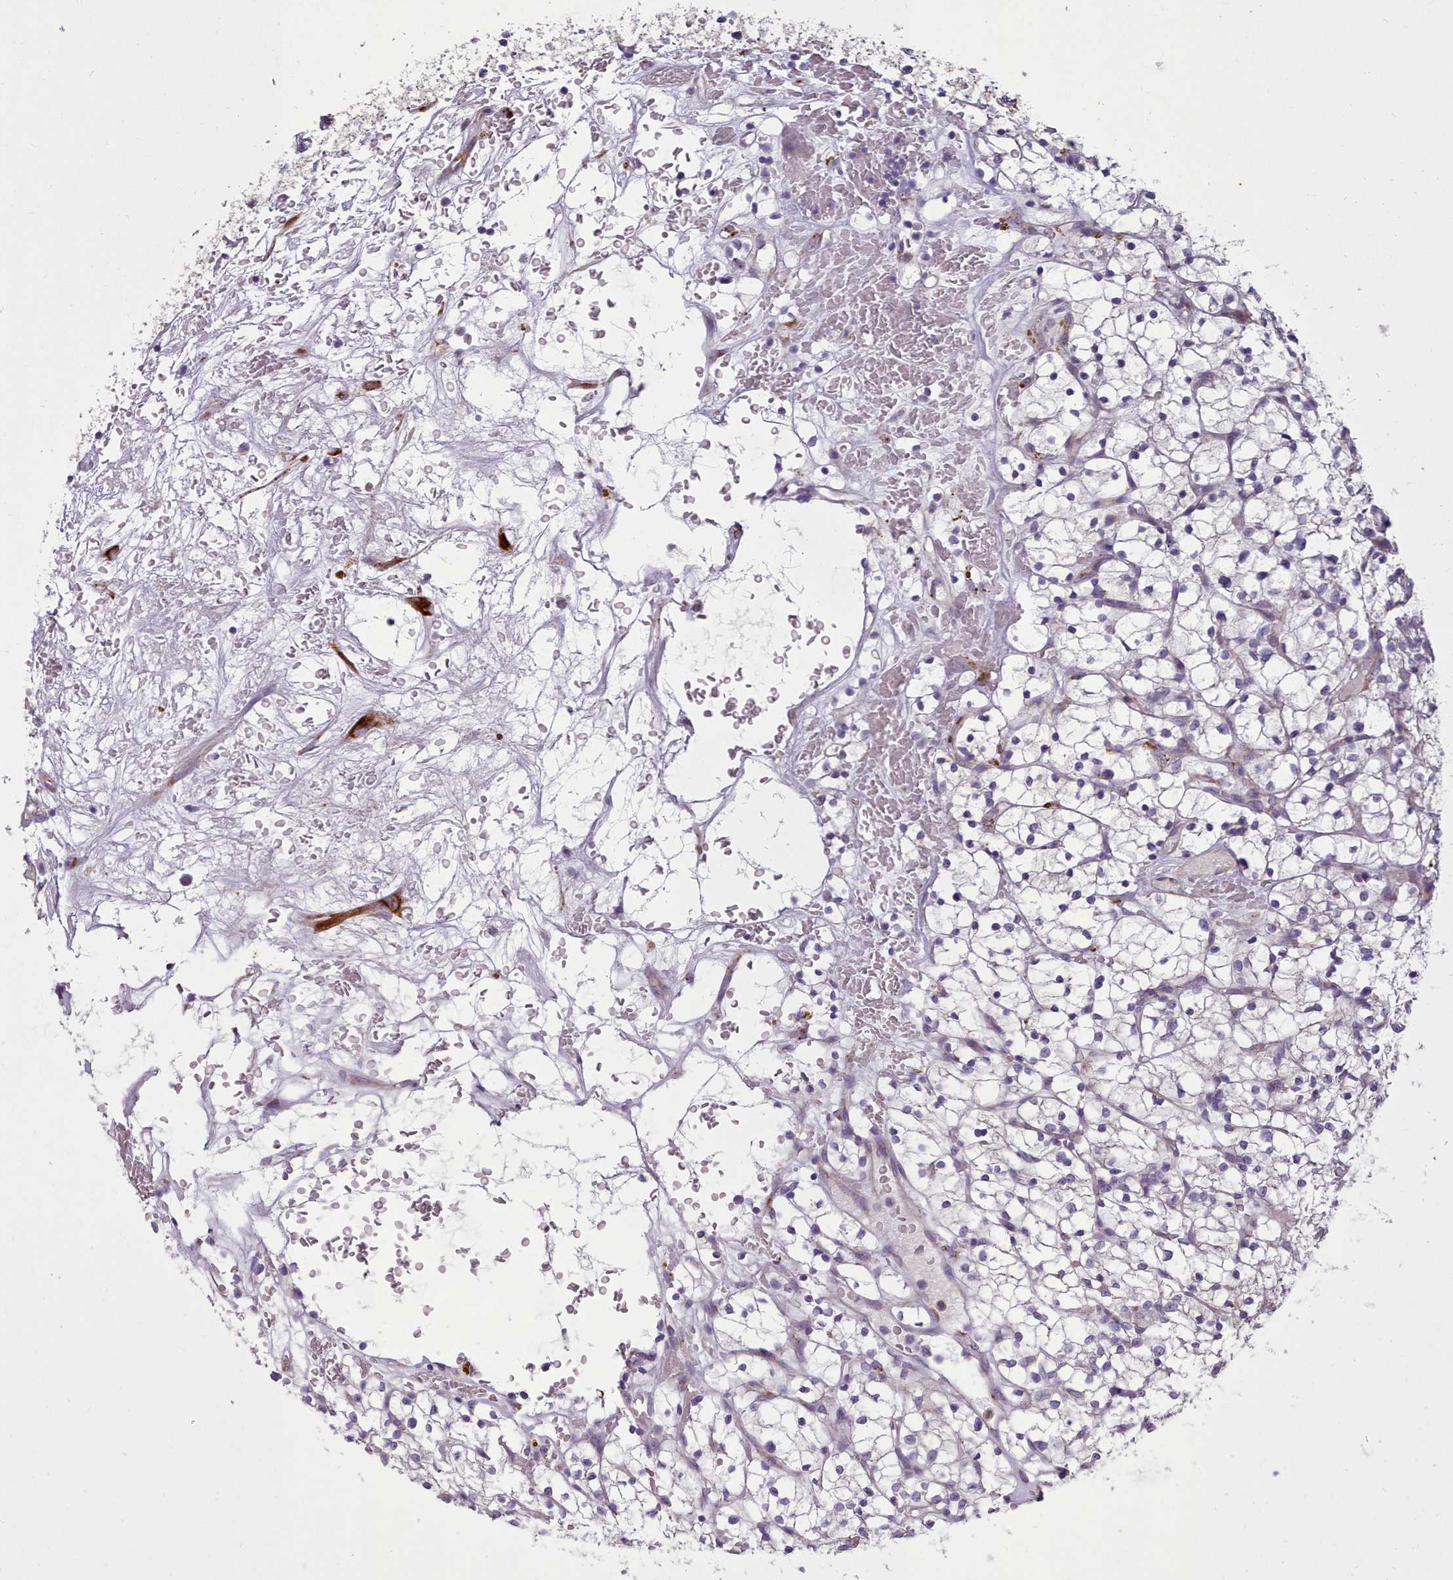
{"staining": {"intensity": "negative", "quantity": "none", "location": "none"}, "tissue": "renal cancer", "cell_type": "Tumor cells", "image_type": "cancer", "snomed": [{"axis": "morphology", "description": "Adenocarcinoma, NOS"}, {"axis": "topography", "description": "Kidney"}], "caption": "This micrograph is of renal cancer (adenocarcinoma) stained with immunohistochemistry to label a protein in brown with the nuclei are counter-stained blue. There is no expression in tumor cells.", "gene": "FKBP10", "patient": {"sex": "female", "age": 64}}